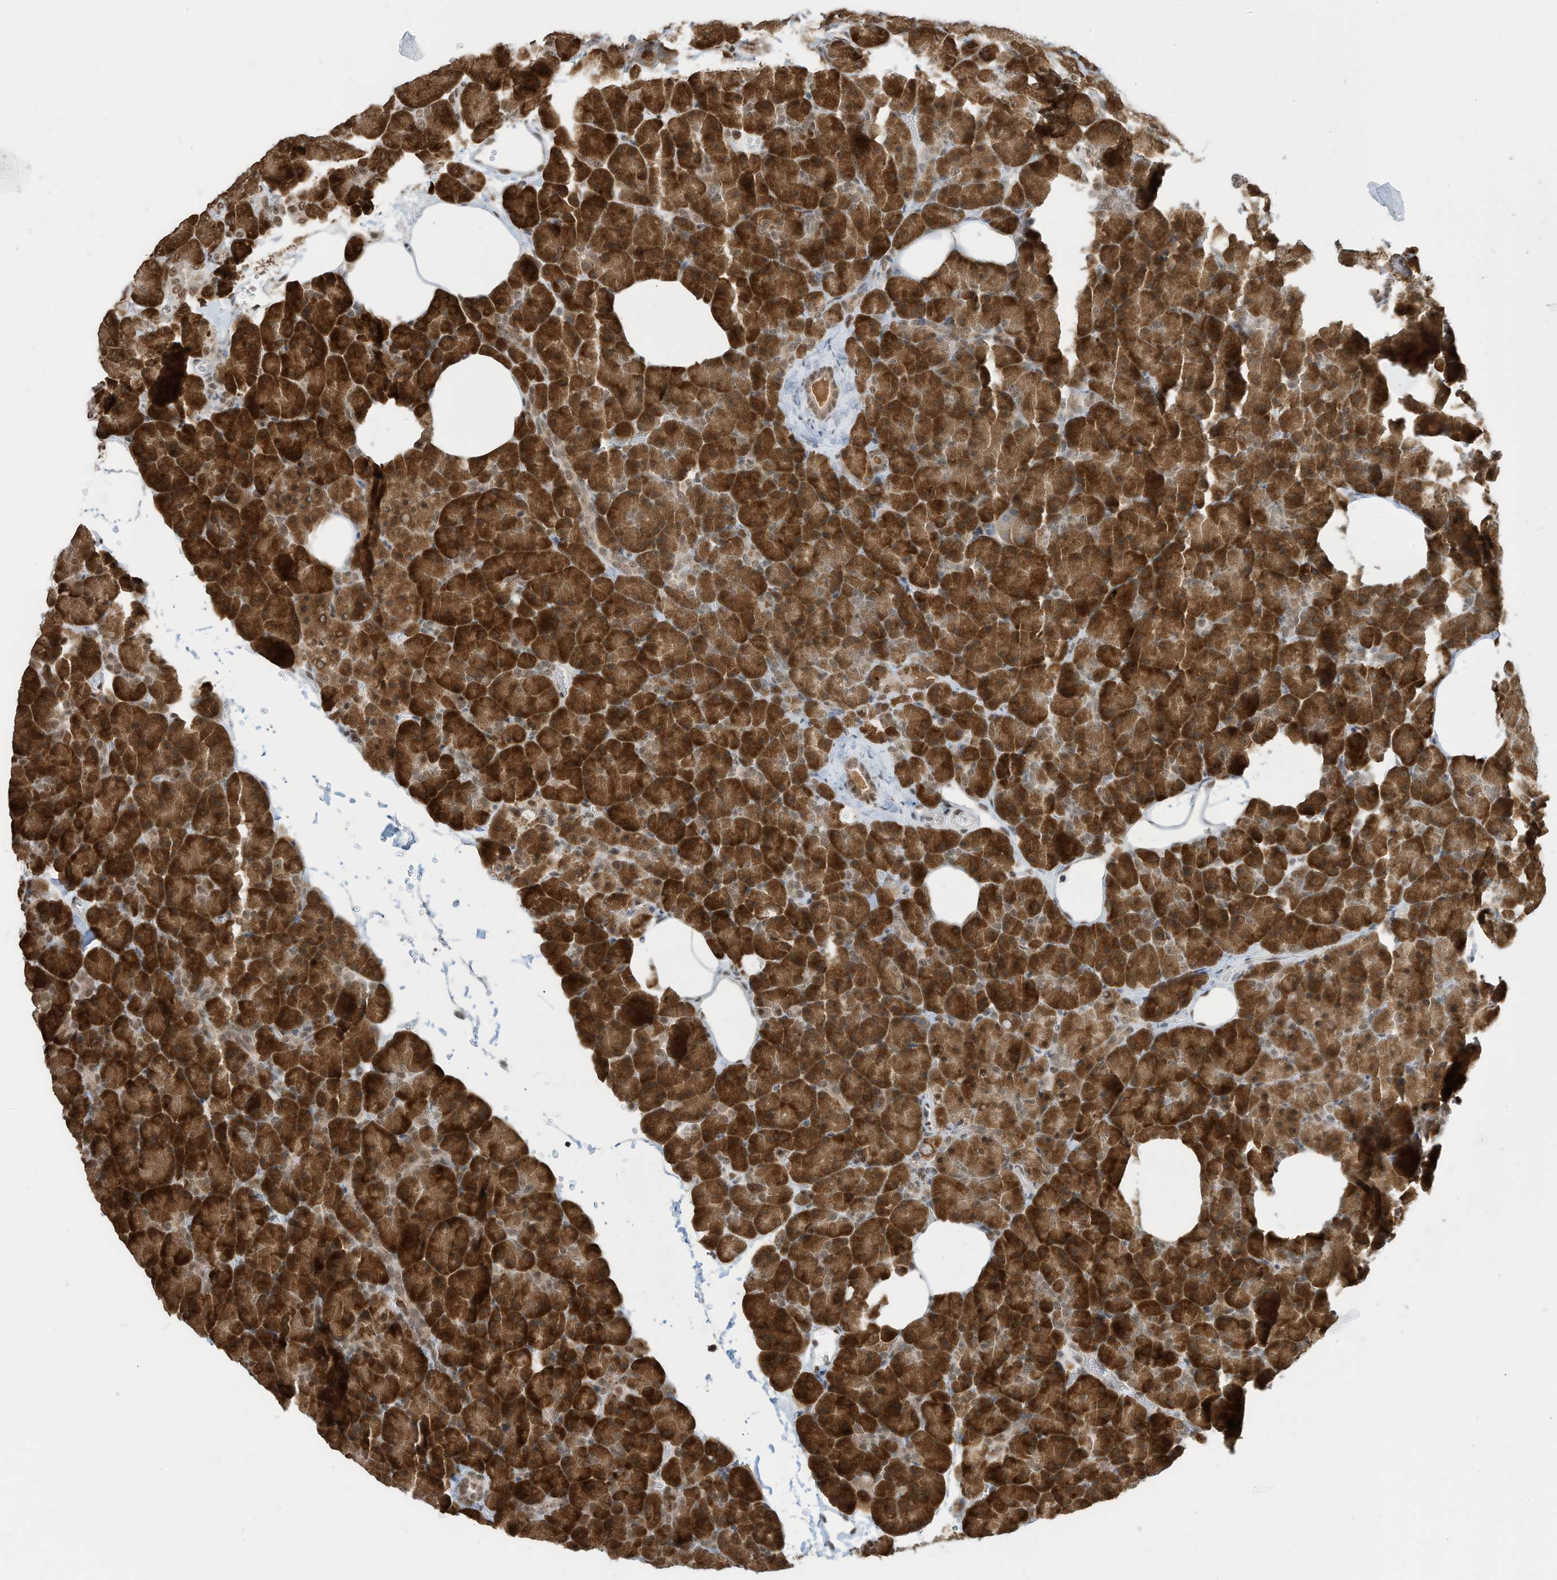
{"staining": {"intensity": "strong", "quantity": ">75%", "location": "cytoplasmic/membranous"}, "tissue": "pancreas", "cell_type": "Exocrine glandular cells", "image_type": "normal", "snomed": [{"axis": "morphology", "description": "Normal tissue, NOS"}, {"axis": "morphology", "description": "Carcinoid, malignant, NOS"}, {"axis": "topography", "description": "Pancreas"}], "caption": "Protein expression by IHC displays strong cytoplasmic/membranous staining in about >75% of exocrine glandular cells in unremarkable pancreas.", "gene": "ZNF195", "patient": {"sex": "female", "age": 35}}